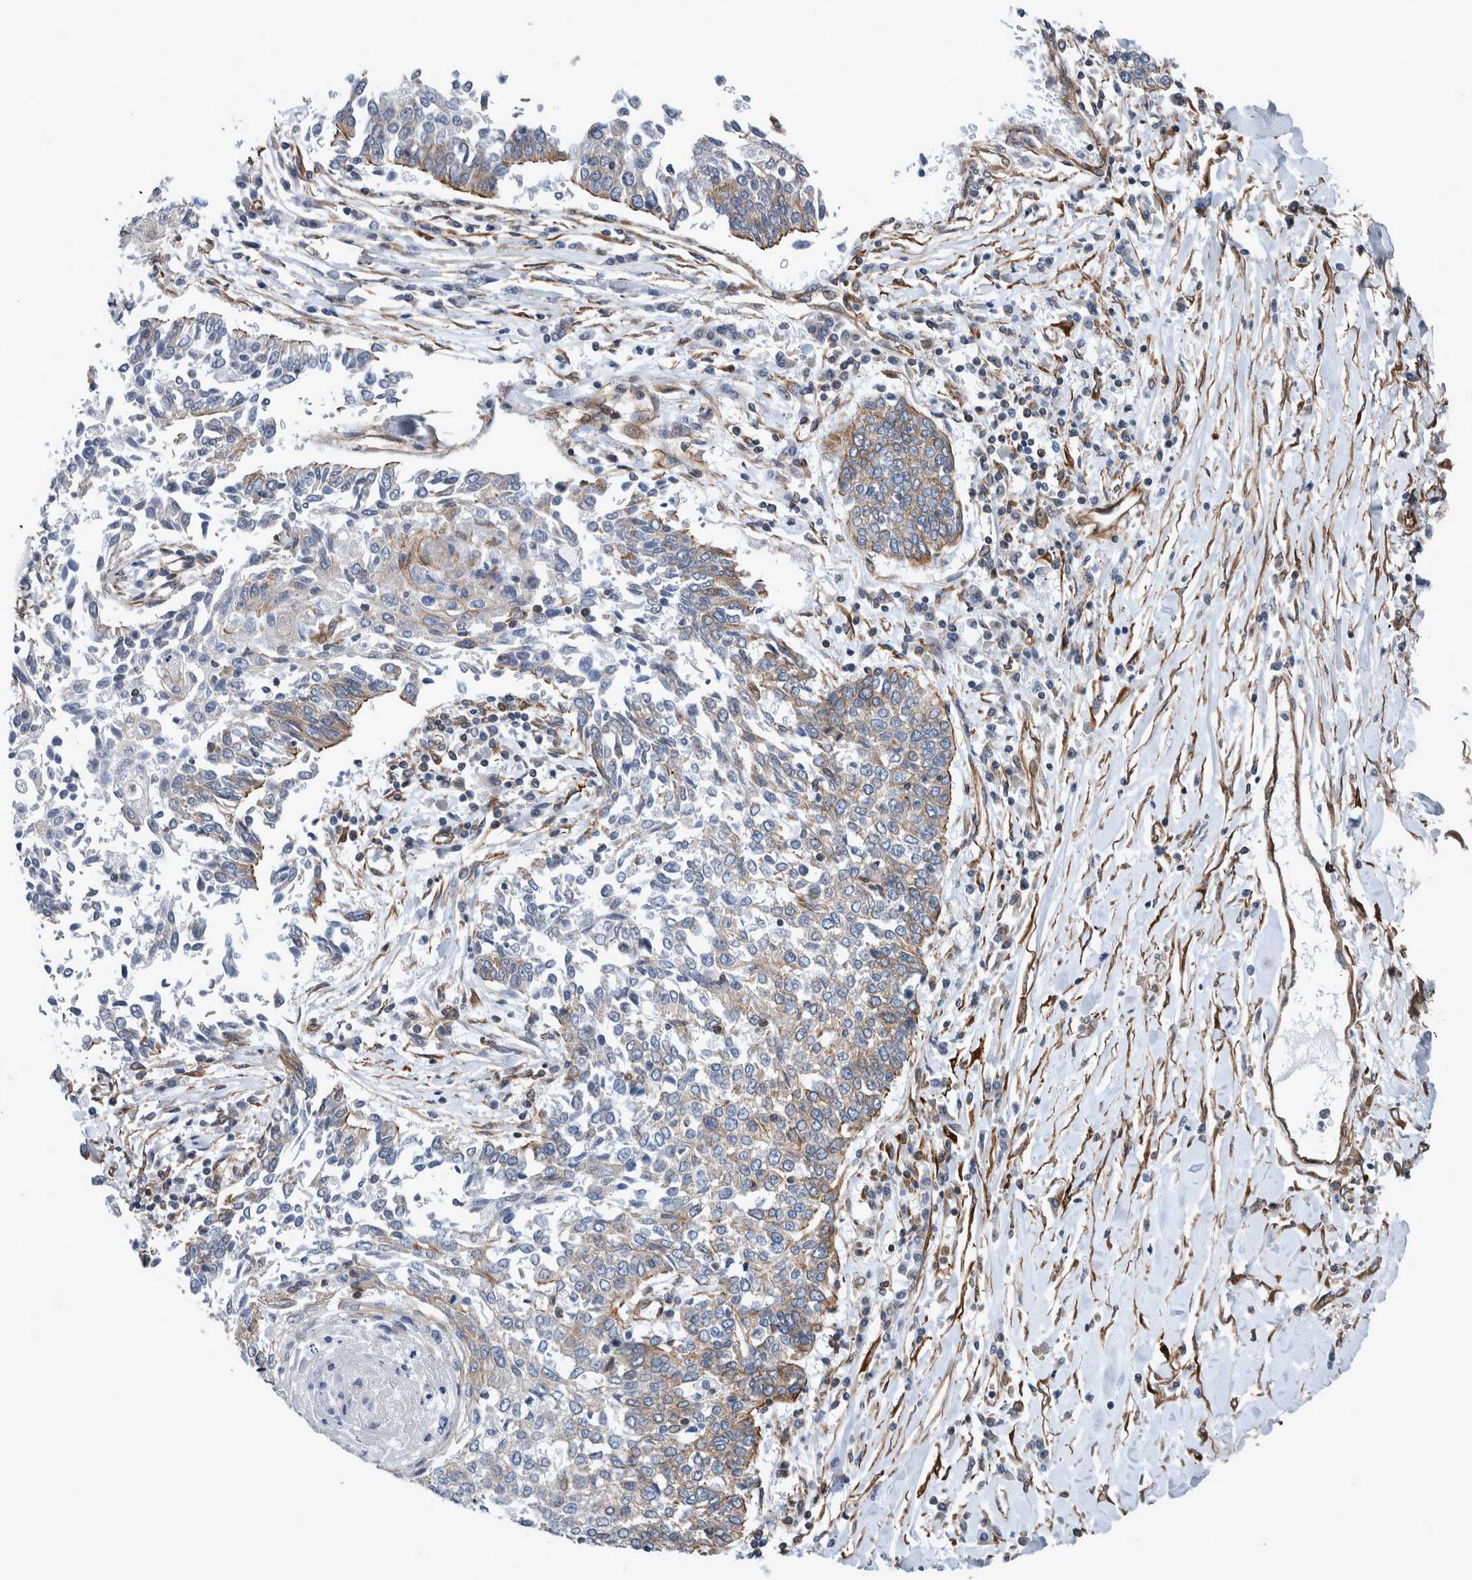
{"staining": {"intensity": "weak", "quantity": "25%-75%", "location": "cytoplasmic/membranous"}, "tissue": "lung cancer", "cell_type": "Tumor cells", "image_type": "cancer", "snomed": [{"axis": "morphology", "description": "Normal tissue, NOS"}, {"axis": "morphology", "description": "Squamous cell carcinoma, NOS"}, {"axis": "topography", "description": "Cartilage tissue"}, {"axis": "topography", "description": "Bronchus"}, {"axis": "topography", "description": "Lung"}, {"axis": "topography", "description": "Peripheral nerve tissue"}], "caption": "Immunohistochemistry of human squamous cell carcinoma (lung) demonstrates low levels of weak cytoplasmic/membranous positivity in approximately 25%-75% of tumor cells.", "gene": "PLEC", "patient": {"sex": "female", "age": 49}}